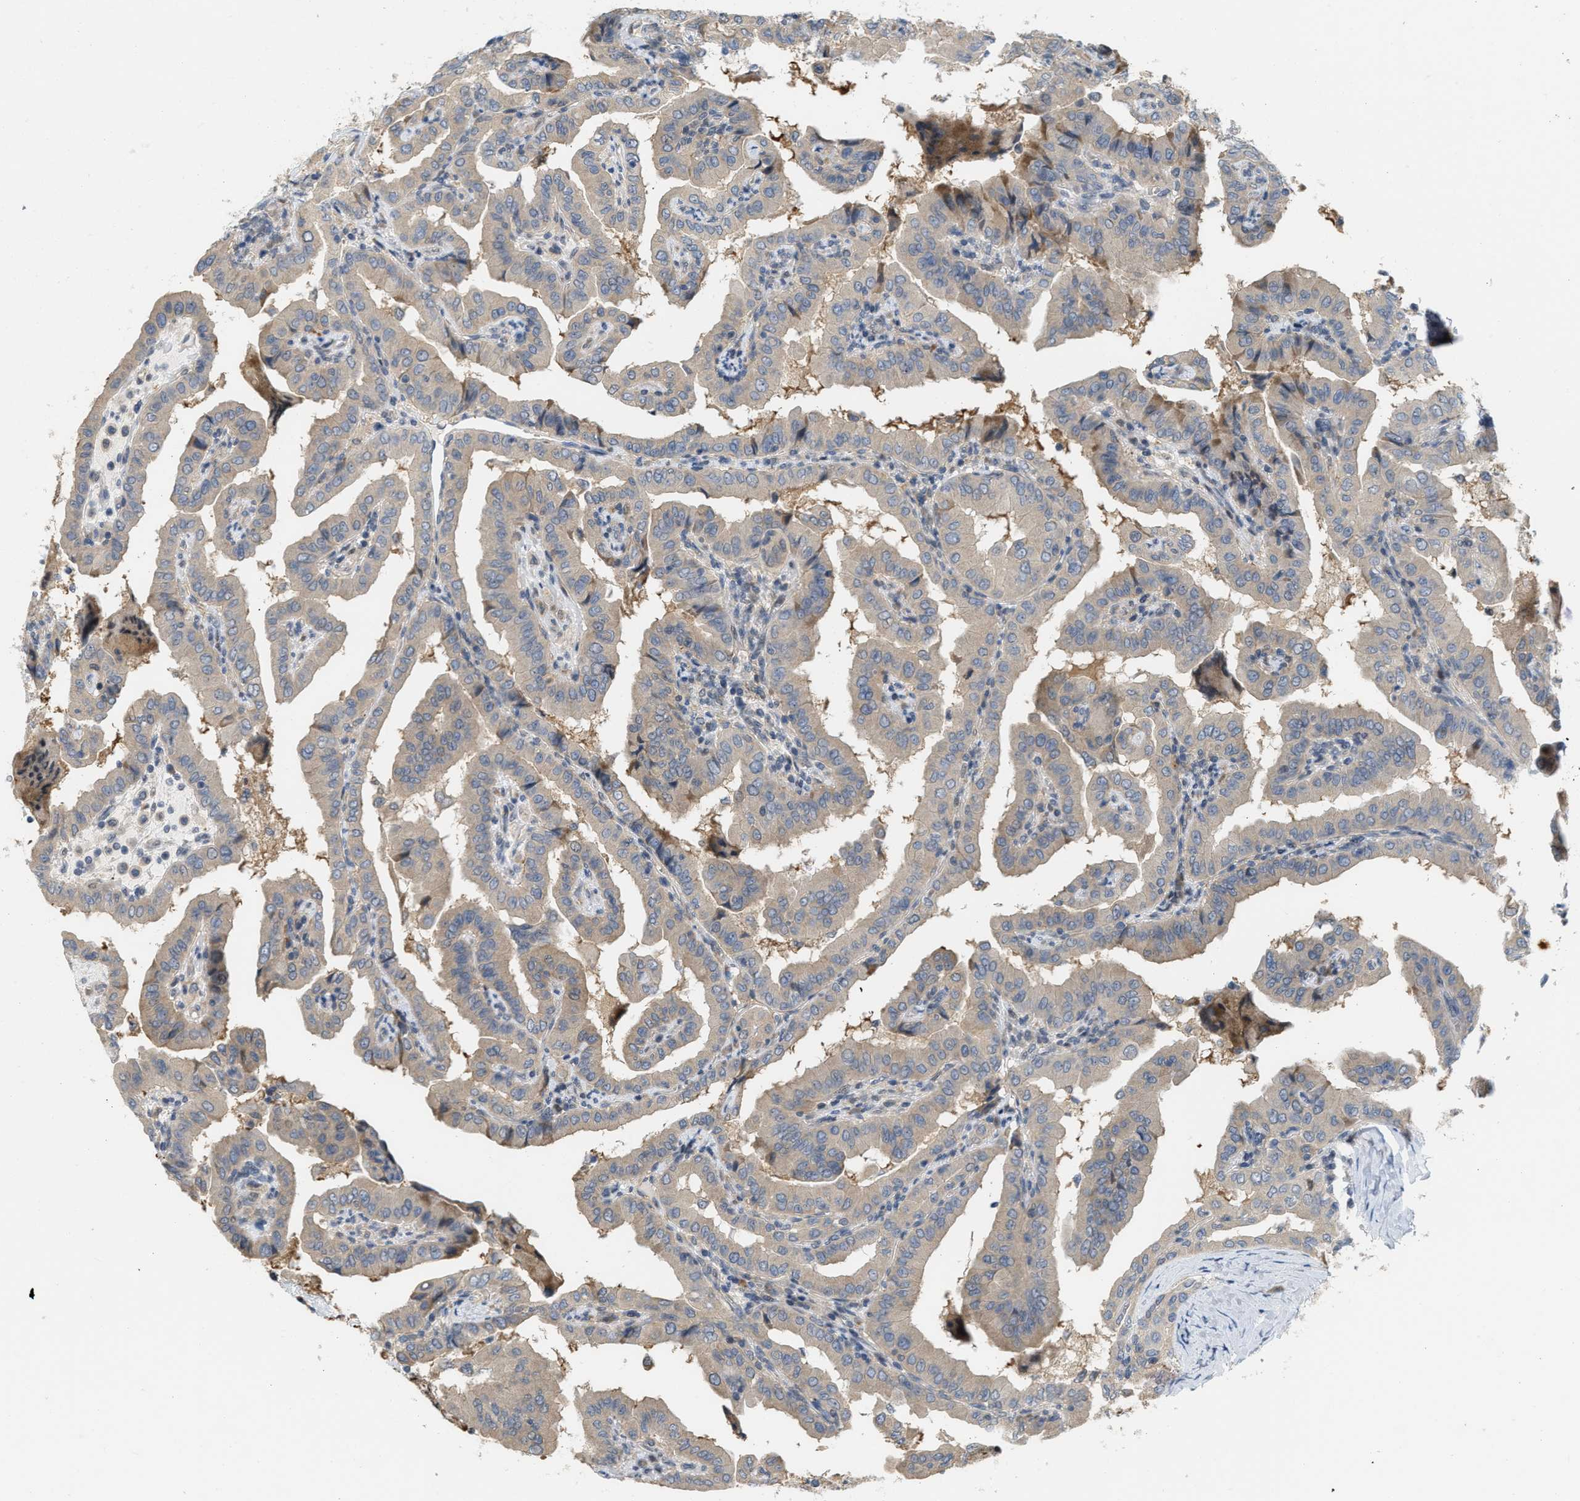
{"staining": {"intensity": "weak", "quantity": "<25%", "location": "cytoplasmic/membranous"}, "tissue": "thyroid cancer", "cell_type": "Tumor cells", "image_type": "cancer", "snomed": [{"axis": "morphology", "description": "Papillary adenocarcinoma, NOS"}, {"axis": "topography", "description": "Thyroid gland"}], "caption": "IHC micrograph of thyroid cancer (papillary adenocarcinoma) stained for a protein (brown), which displays no positivity in tumor cells.", "gene": "CSNK1A1", "patient": {"sex": "male", "age": 33}}